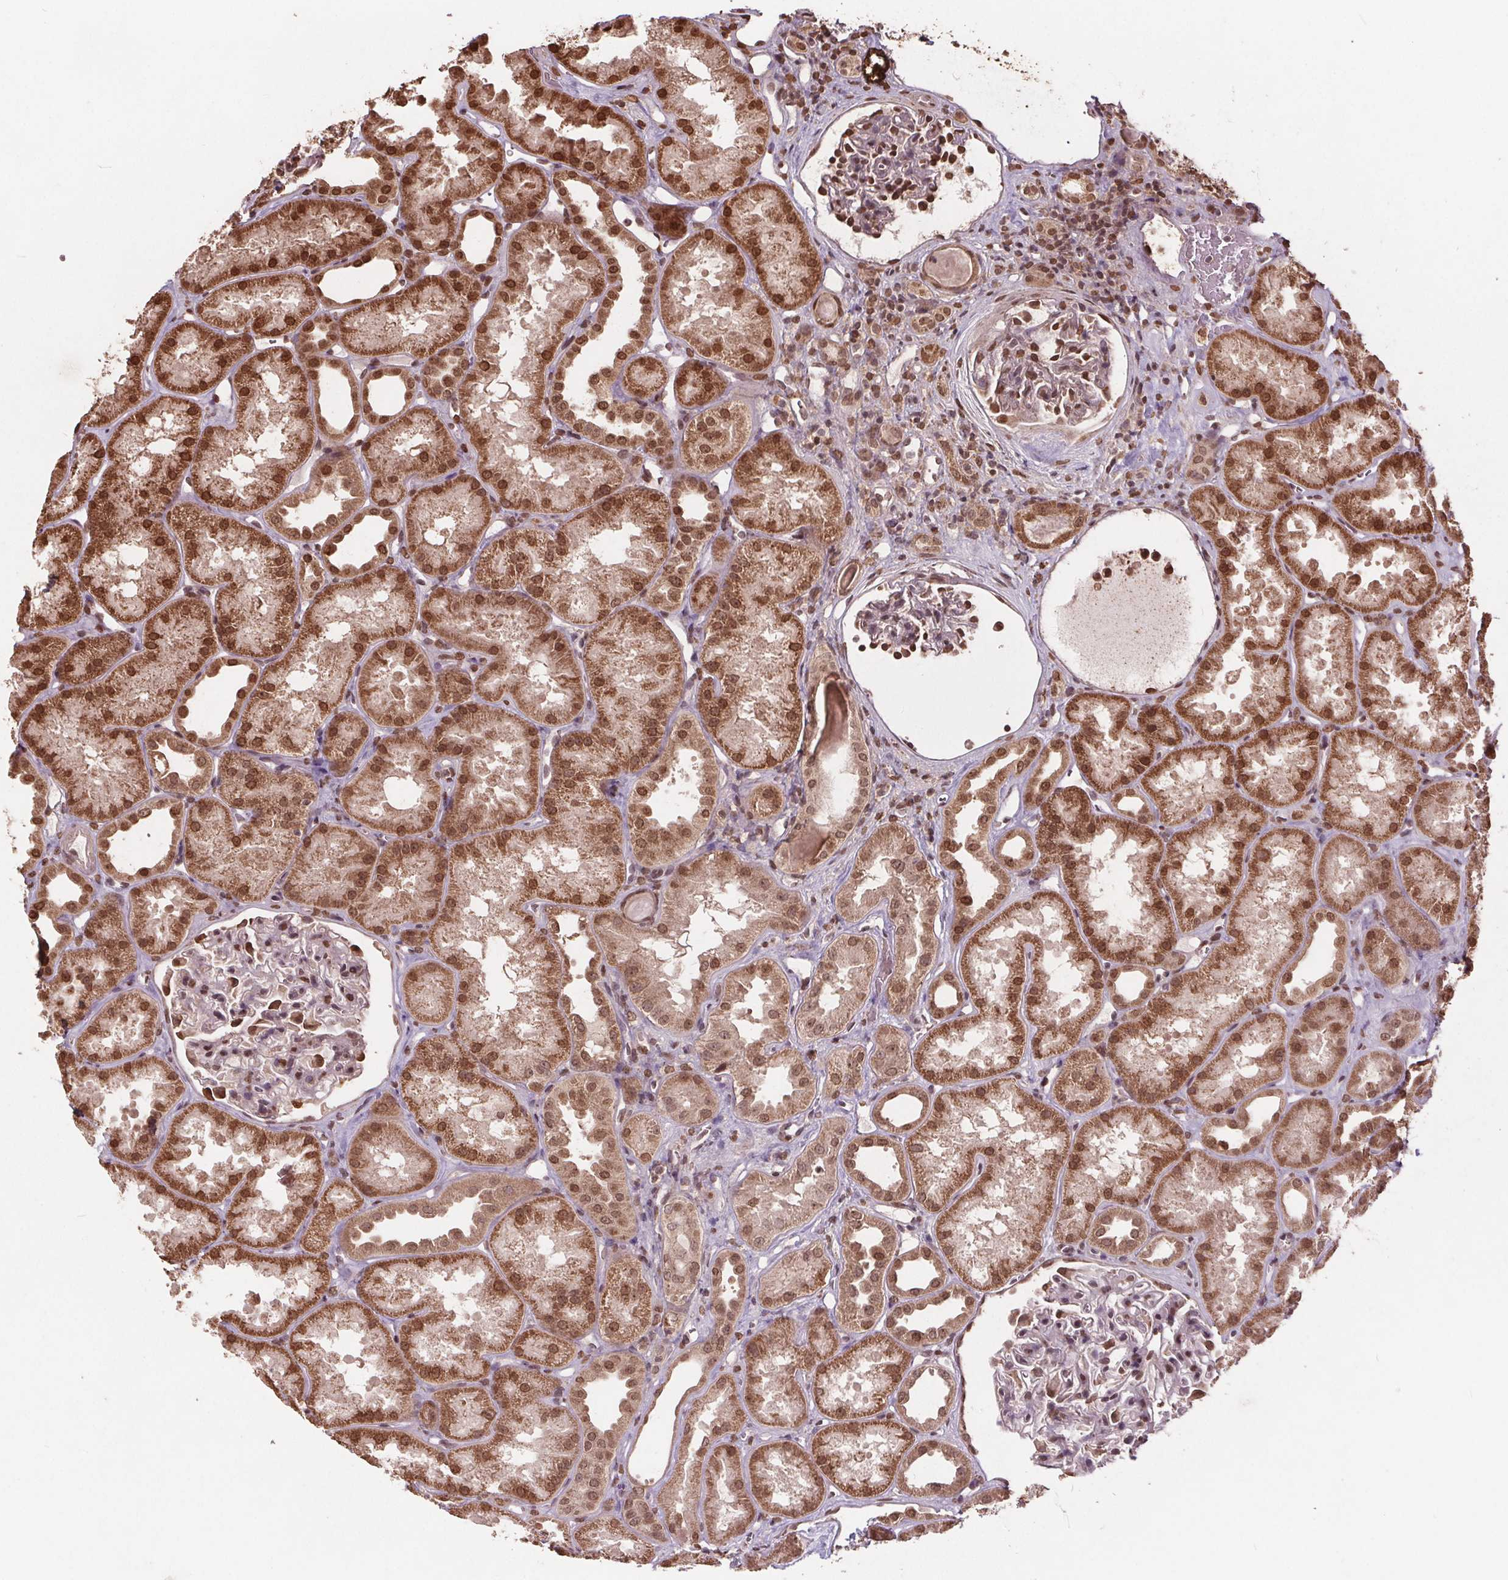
{"staining": {"intensity": "moderate", "quantity": "25%-75%", "location": "nuclear"}, "tissue": "kidney", "cell_type": "Cells in glomeruli", "image_type": "normal", "snomed": [{"axis": "morphology", "description": "Normal tissue, NOS"}, {"axis": "topography", "description": "Kidney"}], "caption": "Approximately 25%-75% of cells in glomeruli in normal human kidney exhibit moderate nuclear protein staining as visualized by brown immunohistochemical staining.", "gene": "HIF1AN", "patient": {"sex": "male", "age": 61}}